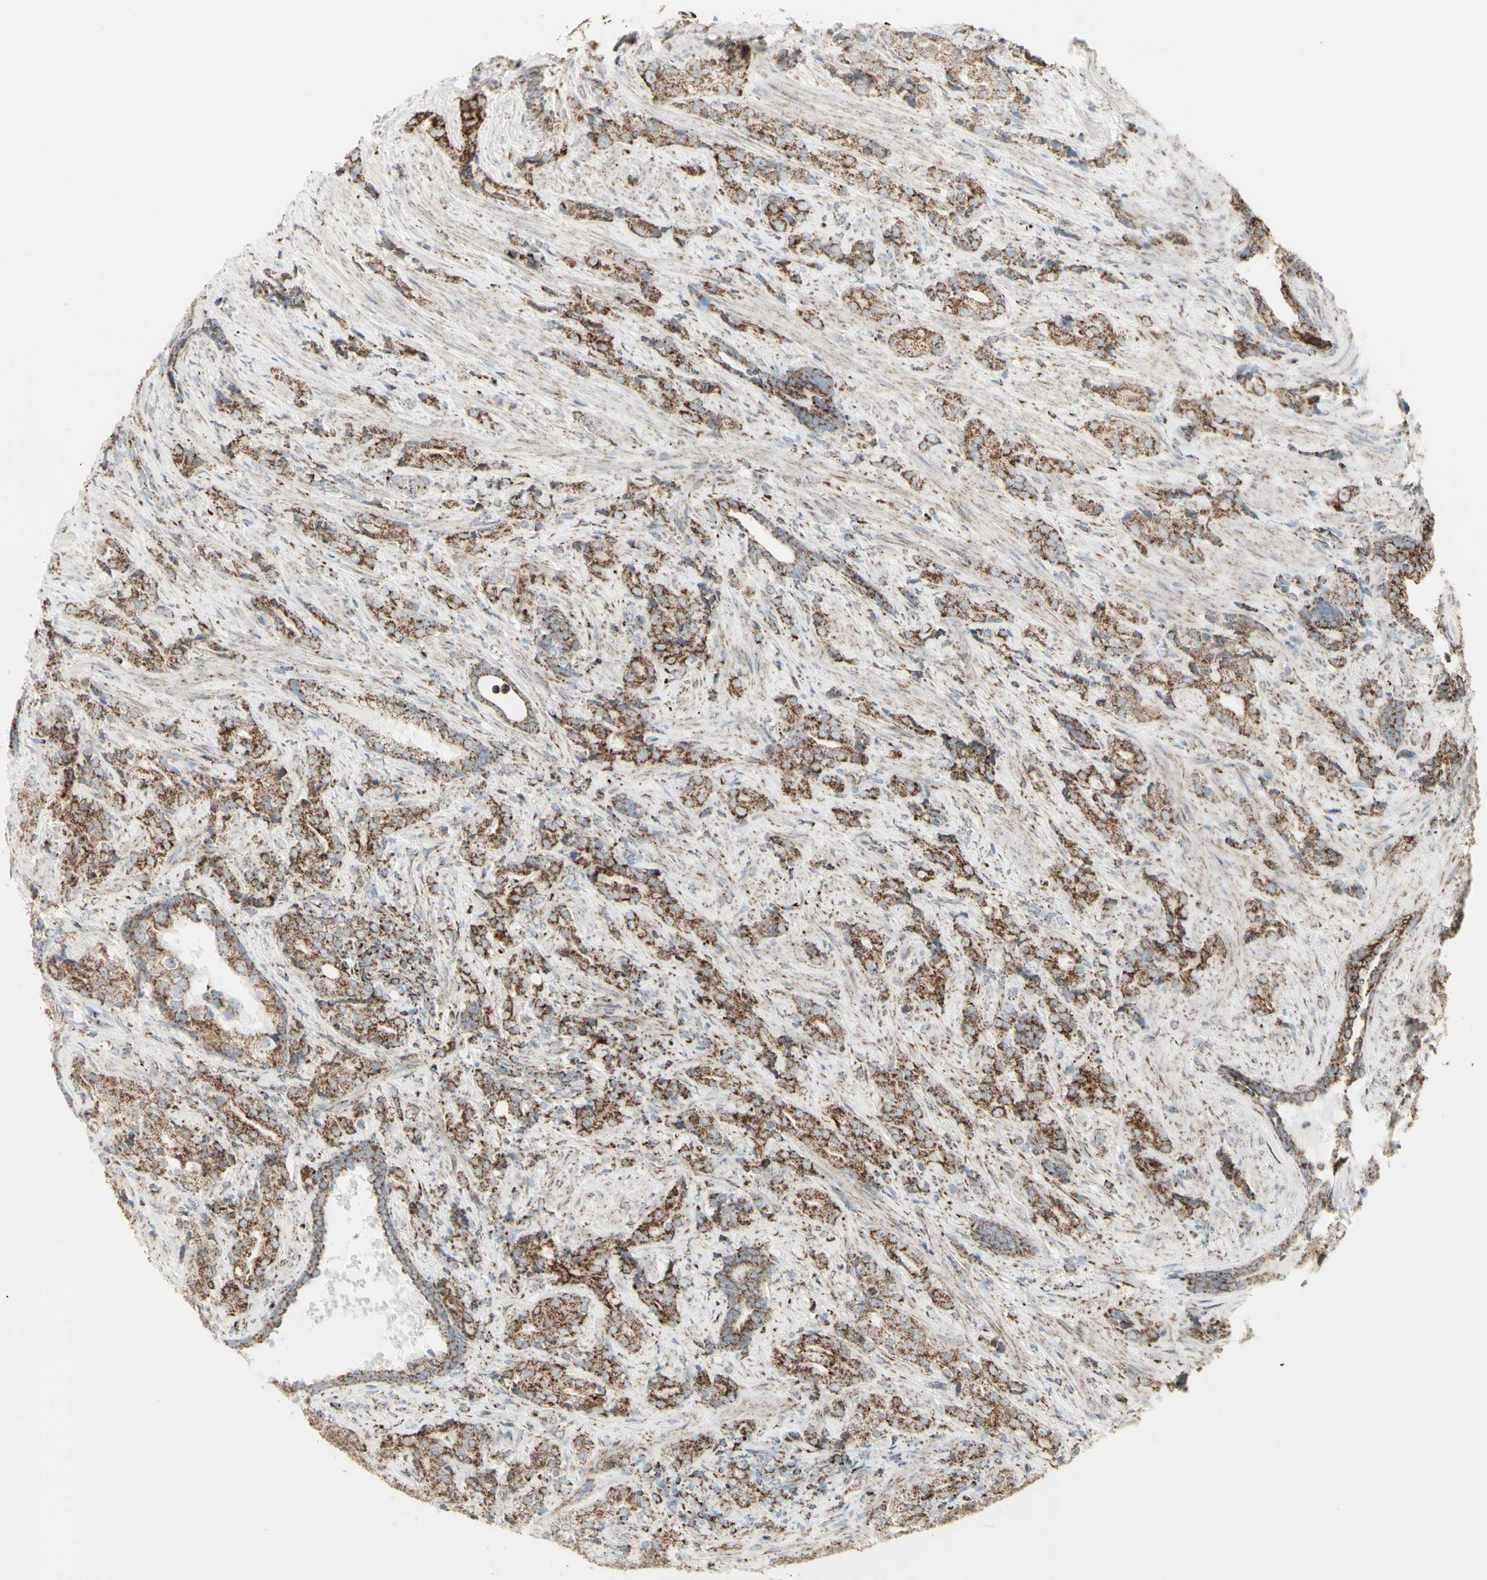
{"staining": {"intensity": "moderate", "quantity": ">75%", "location": "cytoplasmic/membranous"}, "tissue": "prostate cancer", "cell_type": "Tumor cells", "image_type": "cancer", "snomed": [{"axis": "morphology", "description": "Adenocarcinoma, High grade"}, {"axis": "topography", "description": "Prostate"}], "caption": "Tumor cells display medium levels of moderate cytoplasmic/membranous positivity in approximately >75% of cells in human prostate adenocarcinoma (high-grade).", "gene": "PLGRKT", "patient": {"sex": "male", "age": 71}}